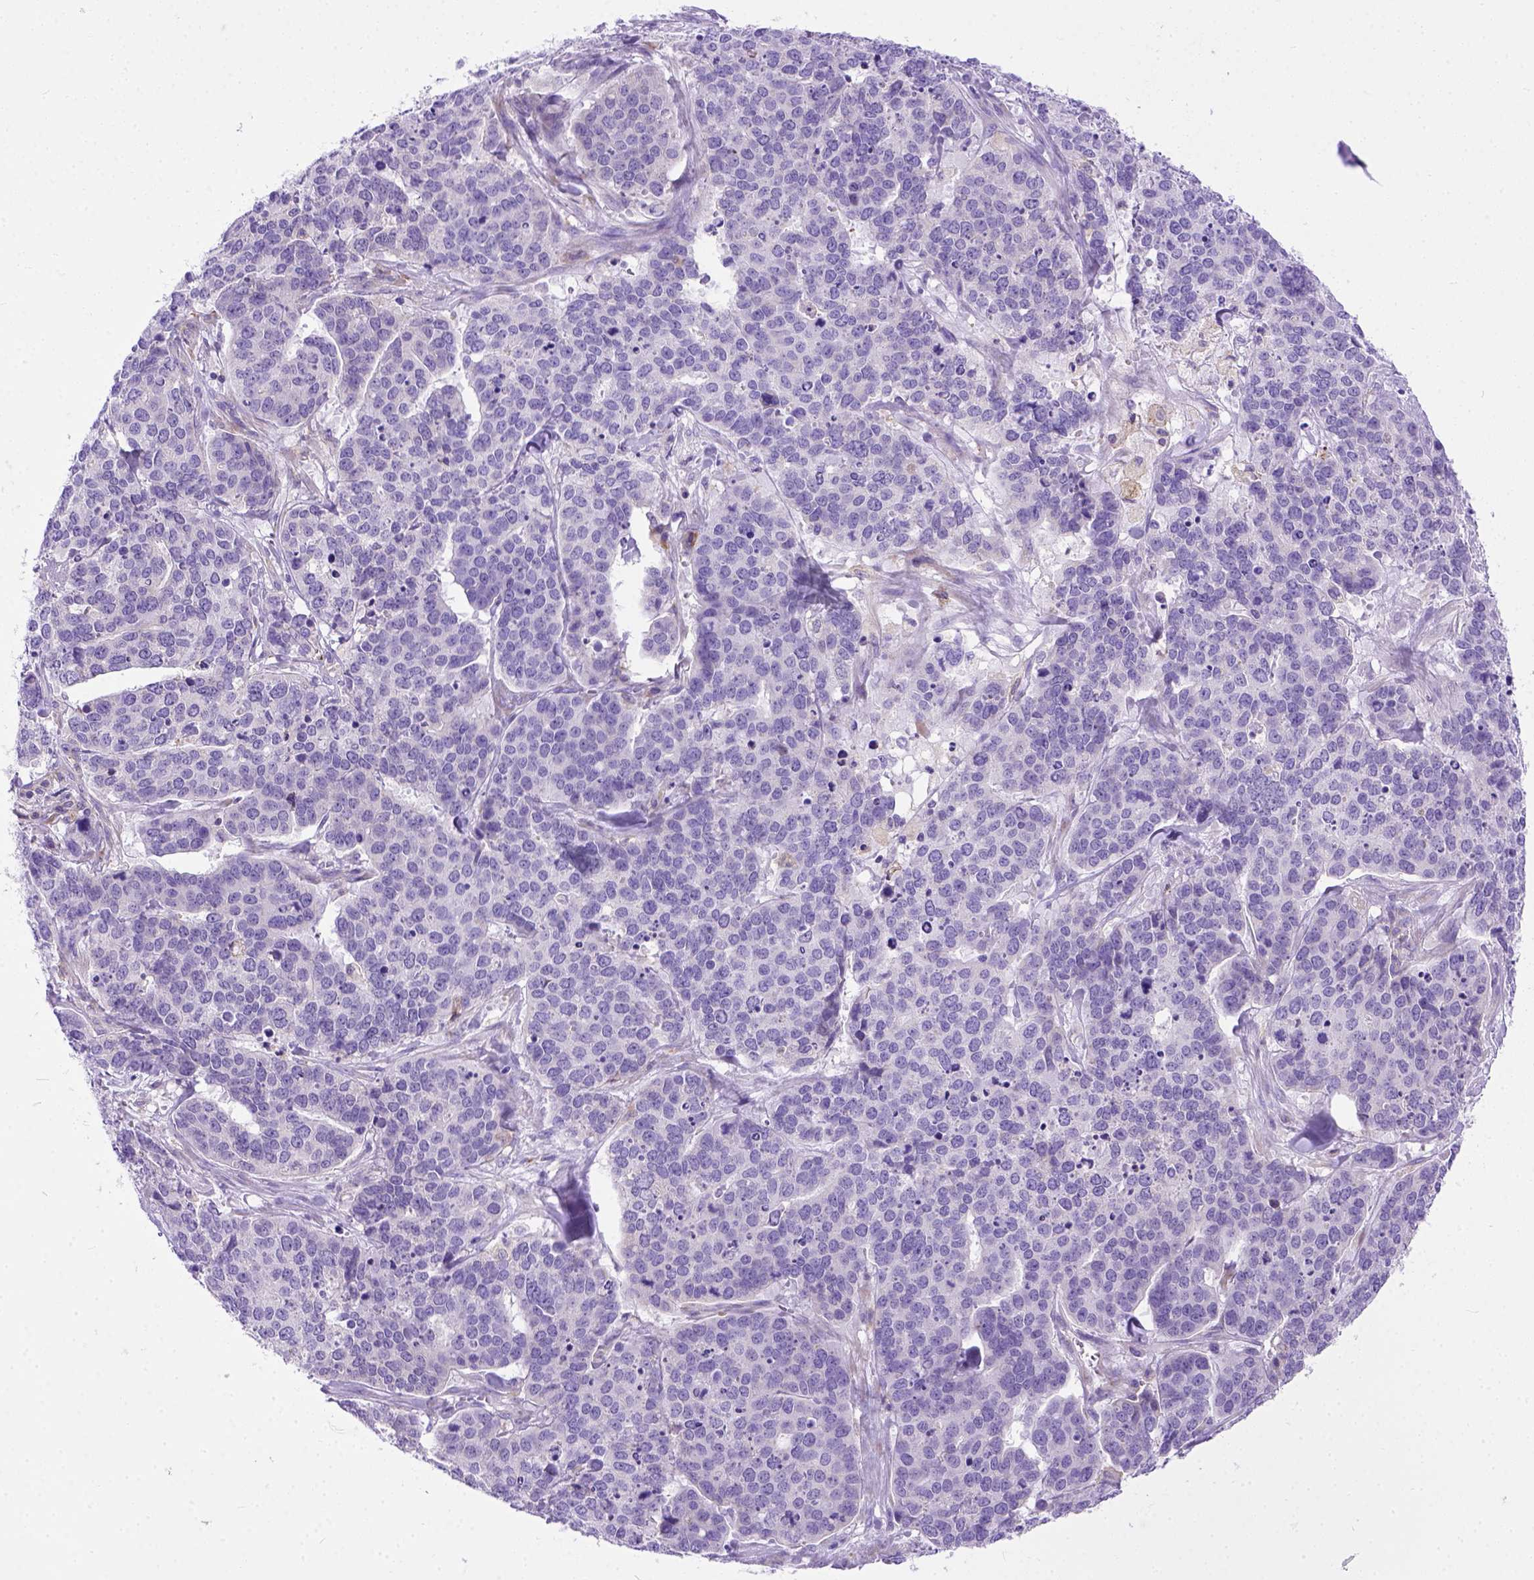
{"staining": {"intensity": "negative", "quantity": "none", "location": "none"}, "tissue": "ovarian cancer", "cell_type": "Tumor cells", "image_type": "cancer", "snomed": [{"axis": "morphology", "description": "Carcinoma, endometroid"}, {"axis": "topography", "description": "Ovary"}], "caption": "Tumor cells are negative for protein expression in human endometroid carcinoma (ovarian). (DAB (3,3'-diaminobenzidine) IHC visualized using brightfield microscopy, high magnification).", "gene": "PLK4", "patient": {"sex": "female", "age": 65}}